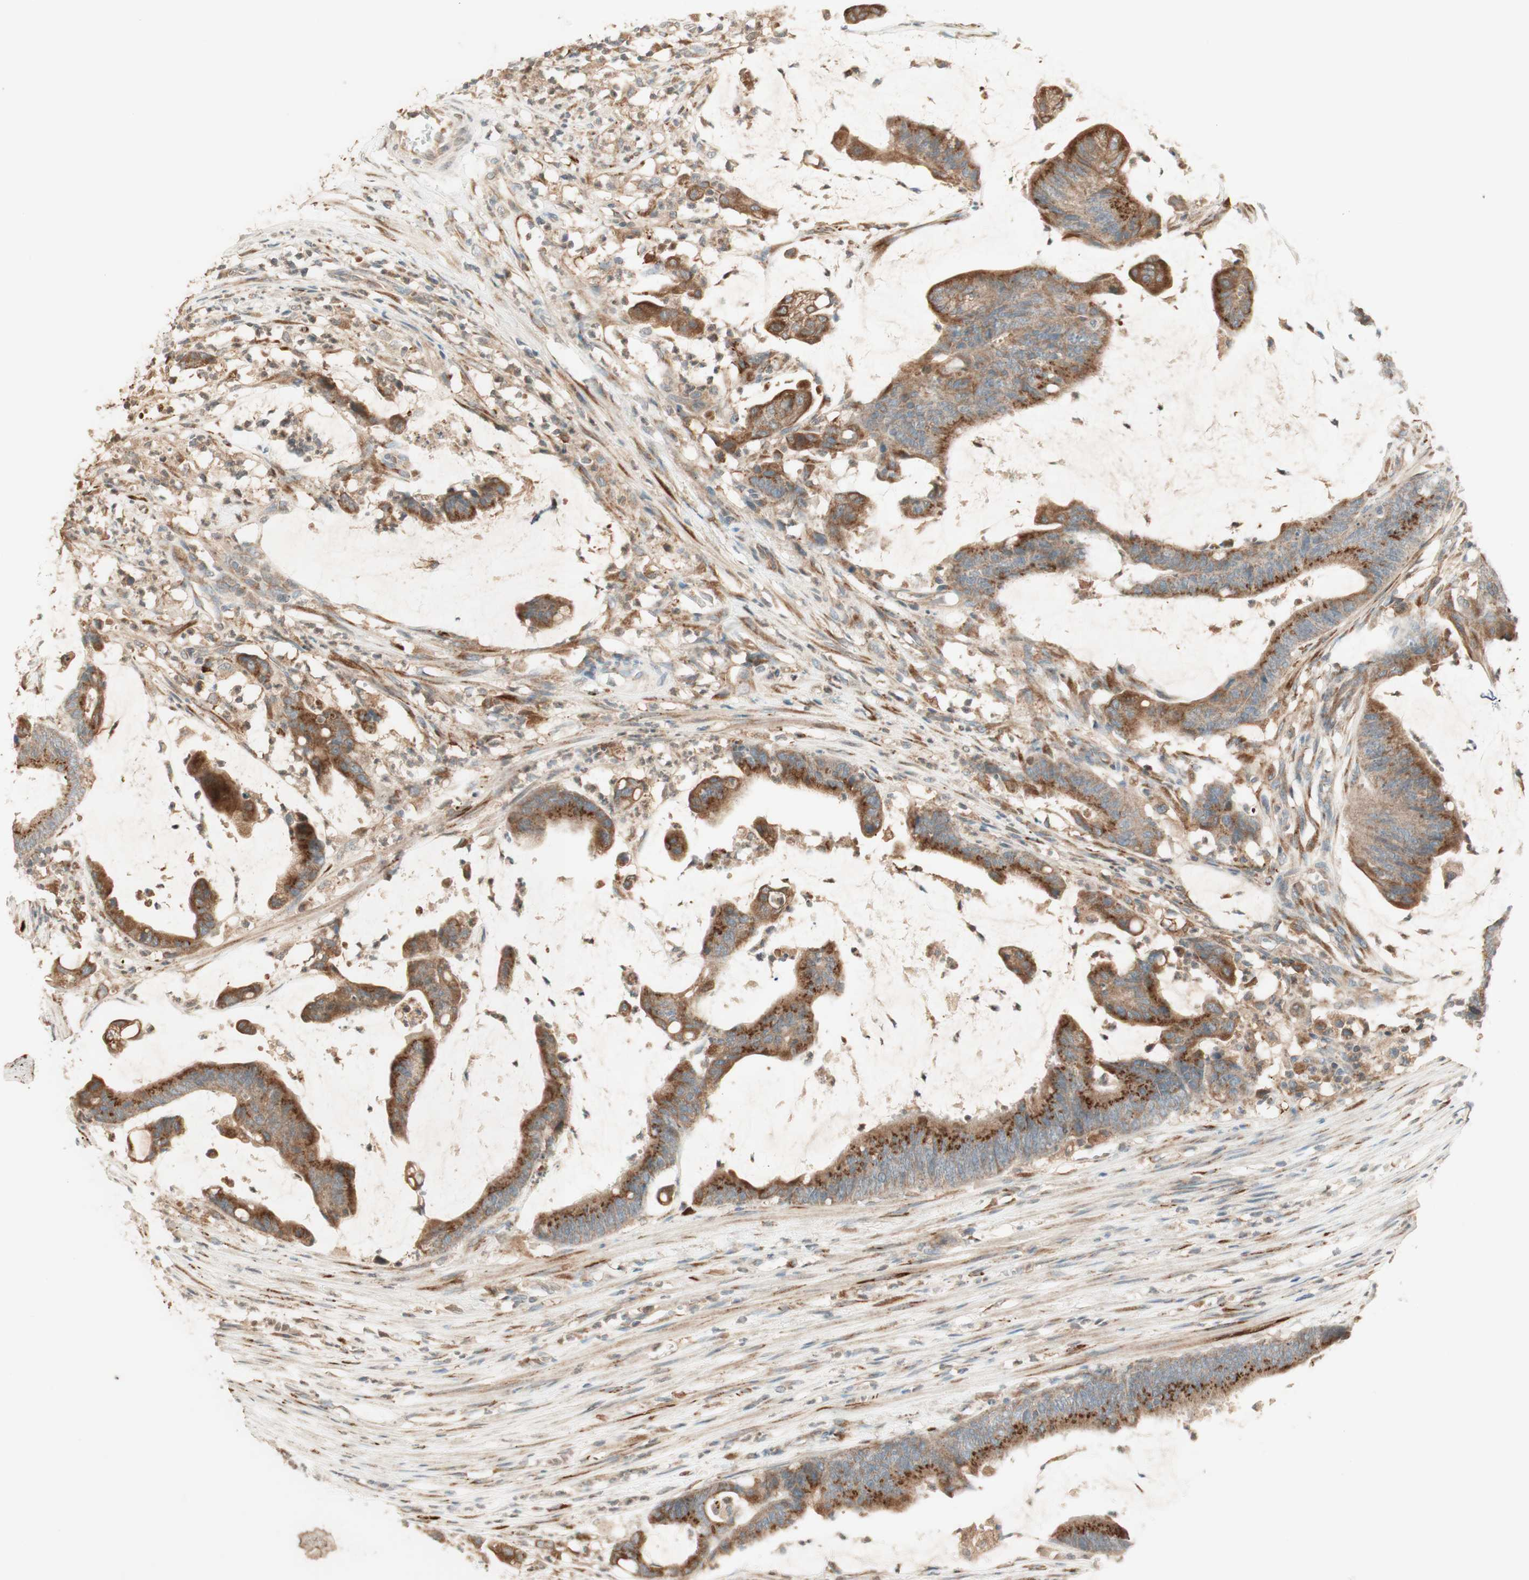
{"staining": {"intensity": "strong", "quantity": ">75%", "location": "cytoplasmic/membranous"}, "tissue": "colorectal cancer", "cell_type": "Tumor cells", "image_type": "cancer", "snomed": [{"axis": "morphology", "description": "Adenocarcinoma, NOS"}, {"axis": "topography", "description": "Rectum"}], "caption": "Protein staining of colorectal cancer tissue displays strong cytoplasmic/membranous positivity in about >75% of tumor cells.", "gene": "CLCN2", "patient": {"sex": "female", "age": 66}}